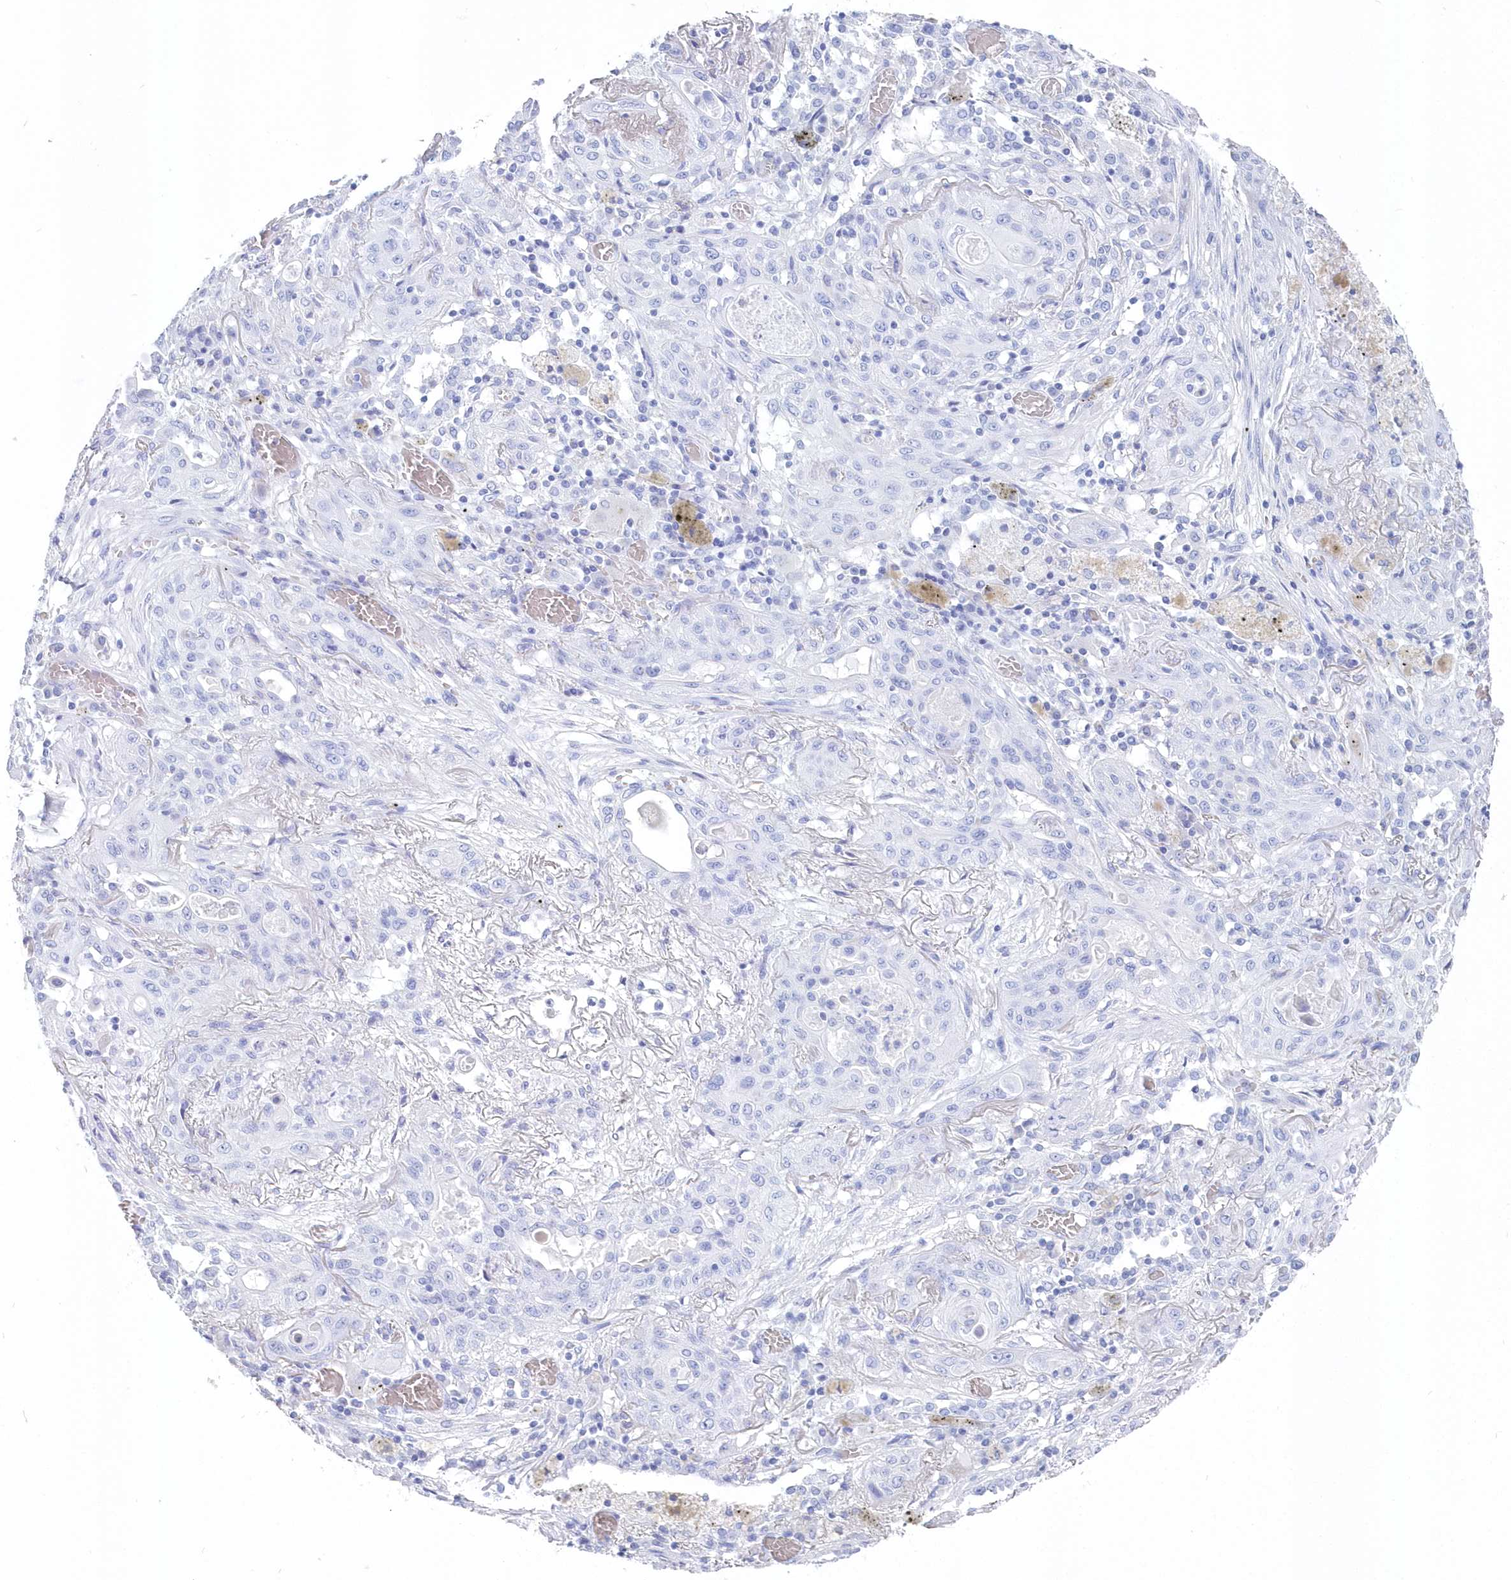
{"staining": {"intensity": "negative", "quantity": "none", "location": "none"}, "tissue": "lung cancer", "cell_type": "Tumor cells", "image_type": "cancer", "snomed": [{"axis": "morphology", "description": "Squamous cell carcinoma, NOS"}, {"axis": "topography", "description": "Lung"}], "caption": "DAB immunohistochemical staining of lung cancer displays no significant expression in tumor cells.", "gene": "CSNK1G2", "patient": {"sex": "female", "age": 63}}